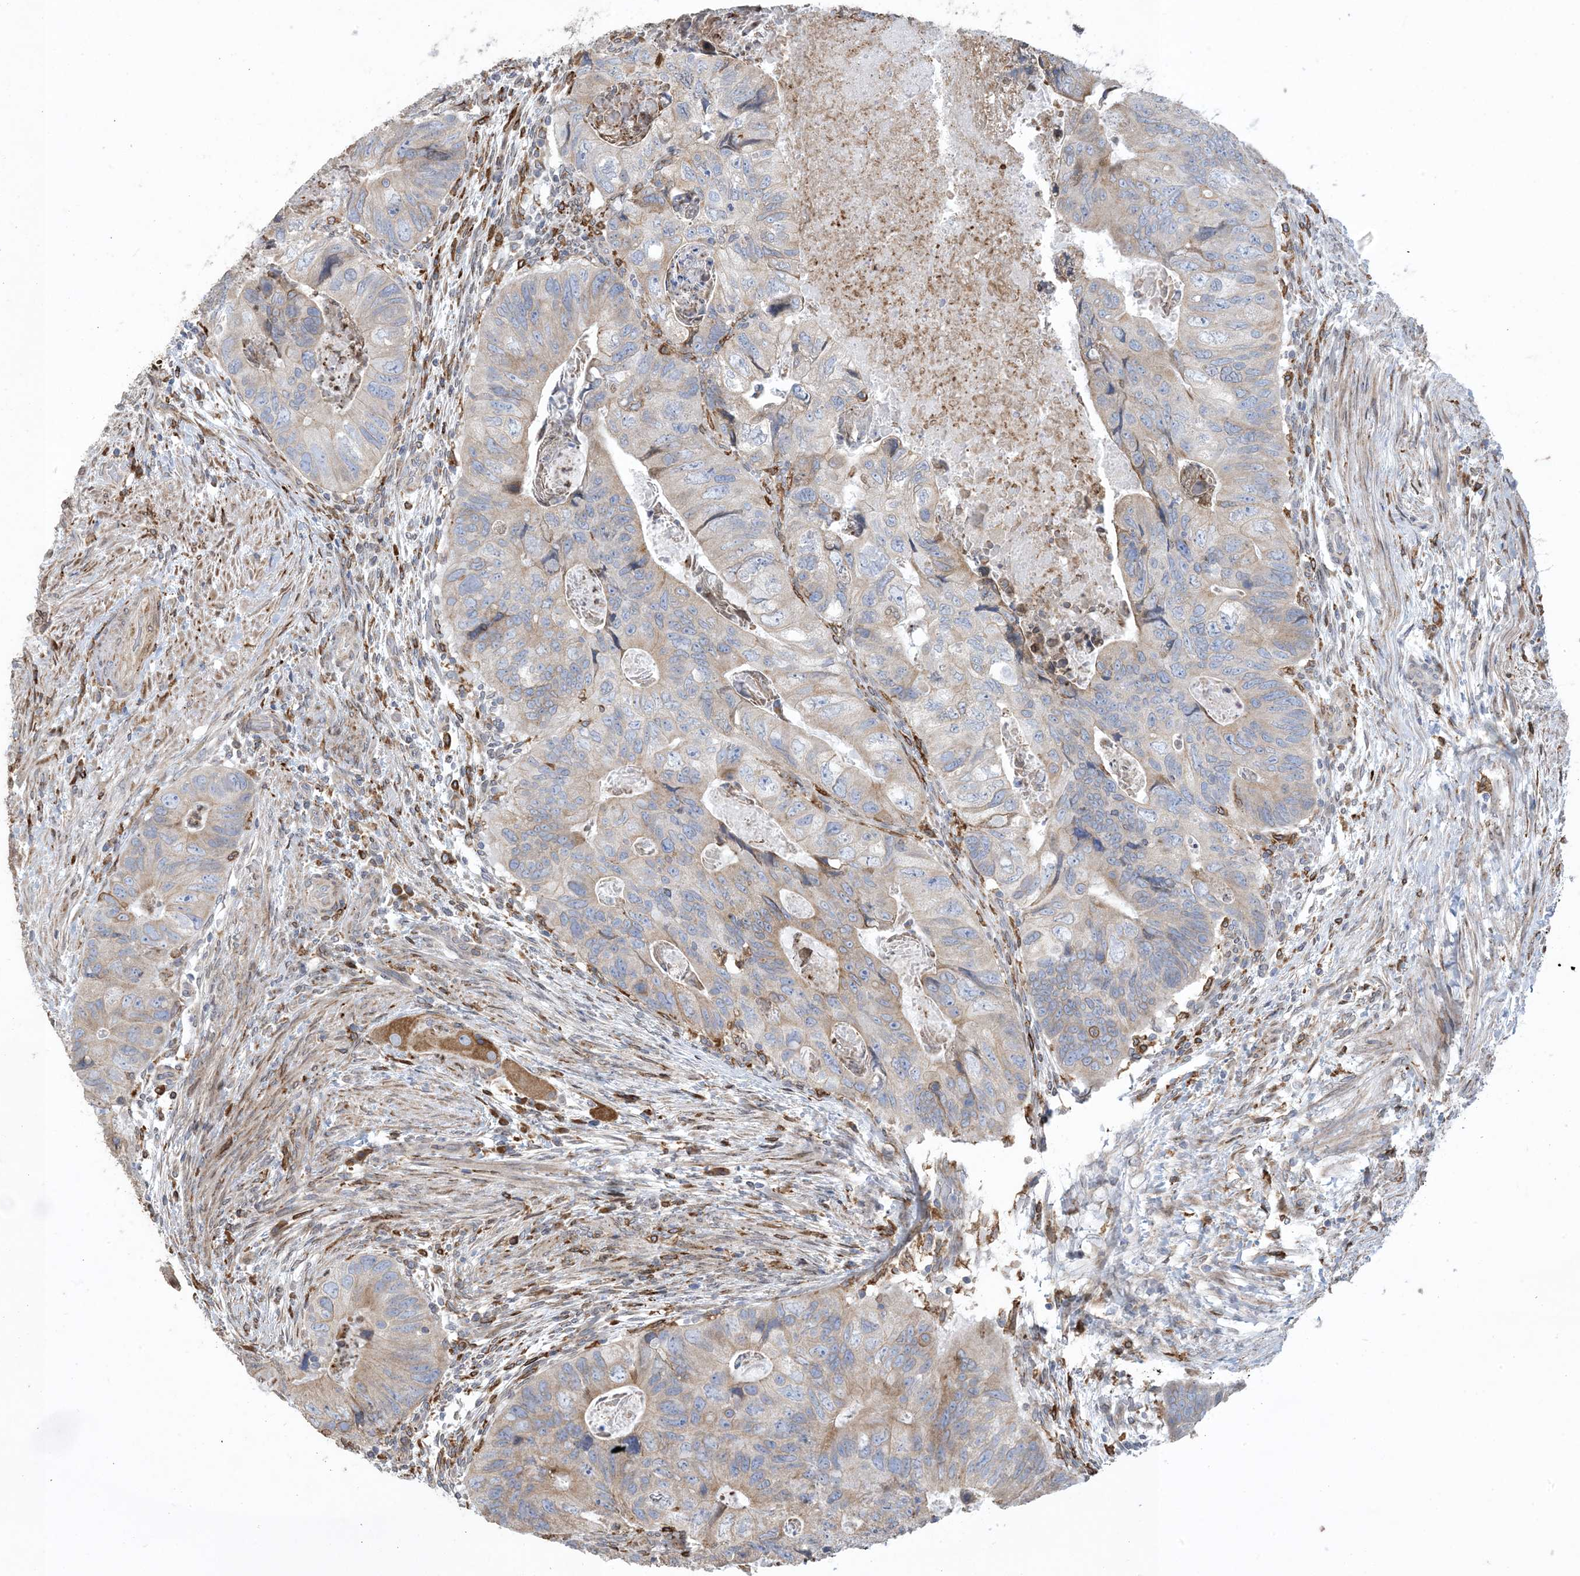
{"staining": {"intensity": "moderate", "quantity": "25%-75%", "location": "cytoplasmic/membranous"}, "tissue": "colorectal cancer", "cell_type": "Tumor cells", "image_type": "cancer", "snomed": [{"axis": "morphology", "description": "Adenocarcinoma, NOS"}, {"axis": "topography", "description": "Rectum"}], "caption": "Human colorectal adenocarcinoma stained with a brown dye exhibits moderate cytoplasmic/membranous positive expression in approximately 25%-75% of tumor cells.", "gene": "SHANK1", "patient": {"sex": "male", "age": 63}}